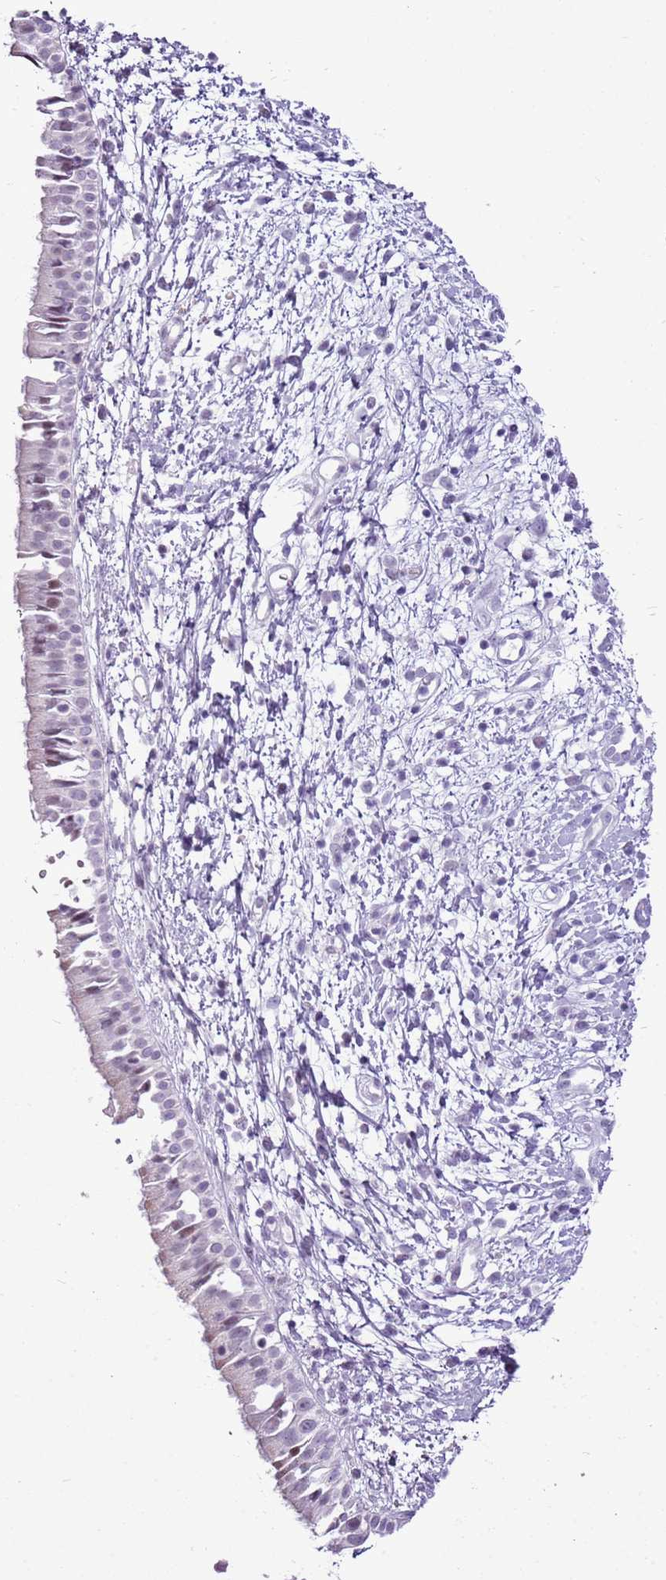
{"staining": {"intensity": "weak", "quantity": "<25%", "location": "nuclear"}, "tissue": "nasopharynx", "cell_type": "Respiratory epithelial cells", "image_type": "normal", "snomed": [{"axis": "morphology", "description": "Normal tissue, NOS"}, {"axis": "topography", "description": "Nasopharynx"}], "caption": "This is a photomicrograph of immunohistochemistry staining of normal nasopharynx, which shows no expression in respiratory epithelial cells.", "gene": "RPL3L", "patient": {"sex": "male", "age": 22}}